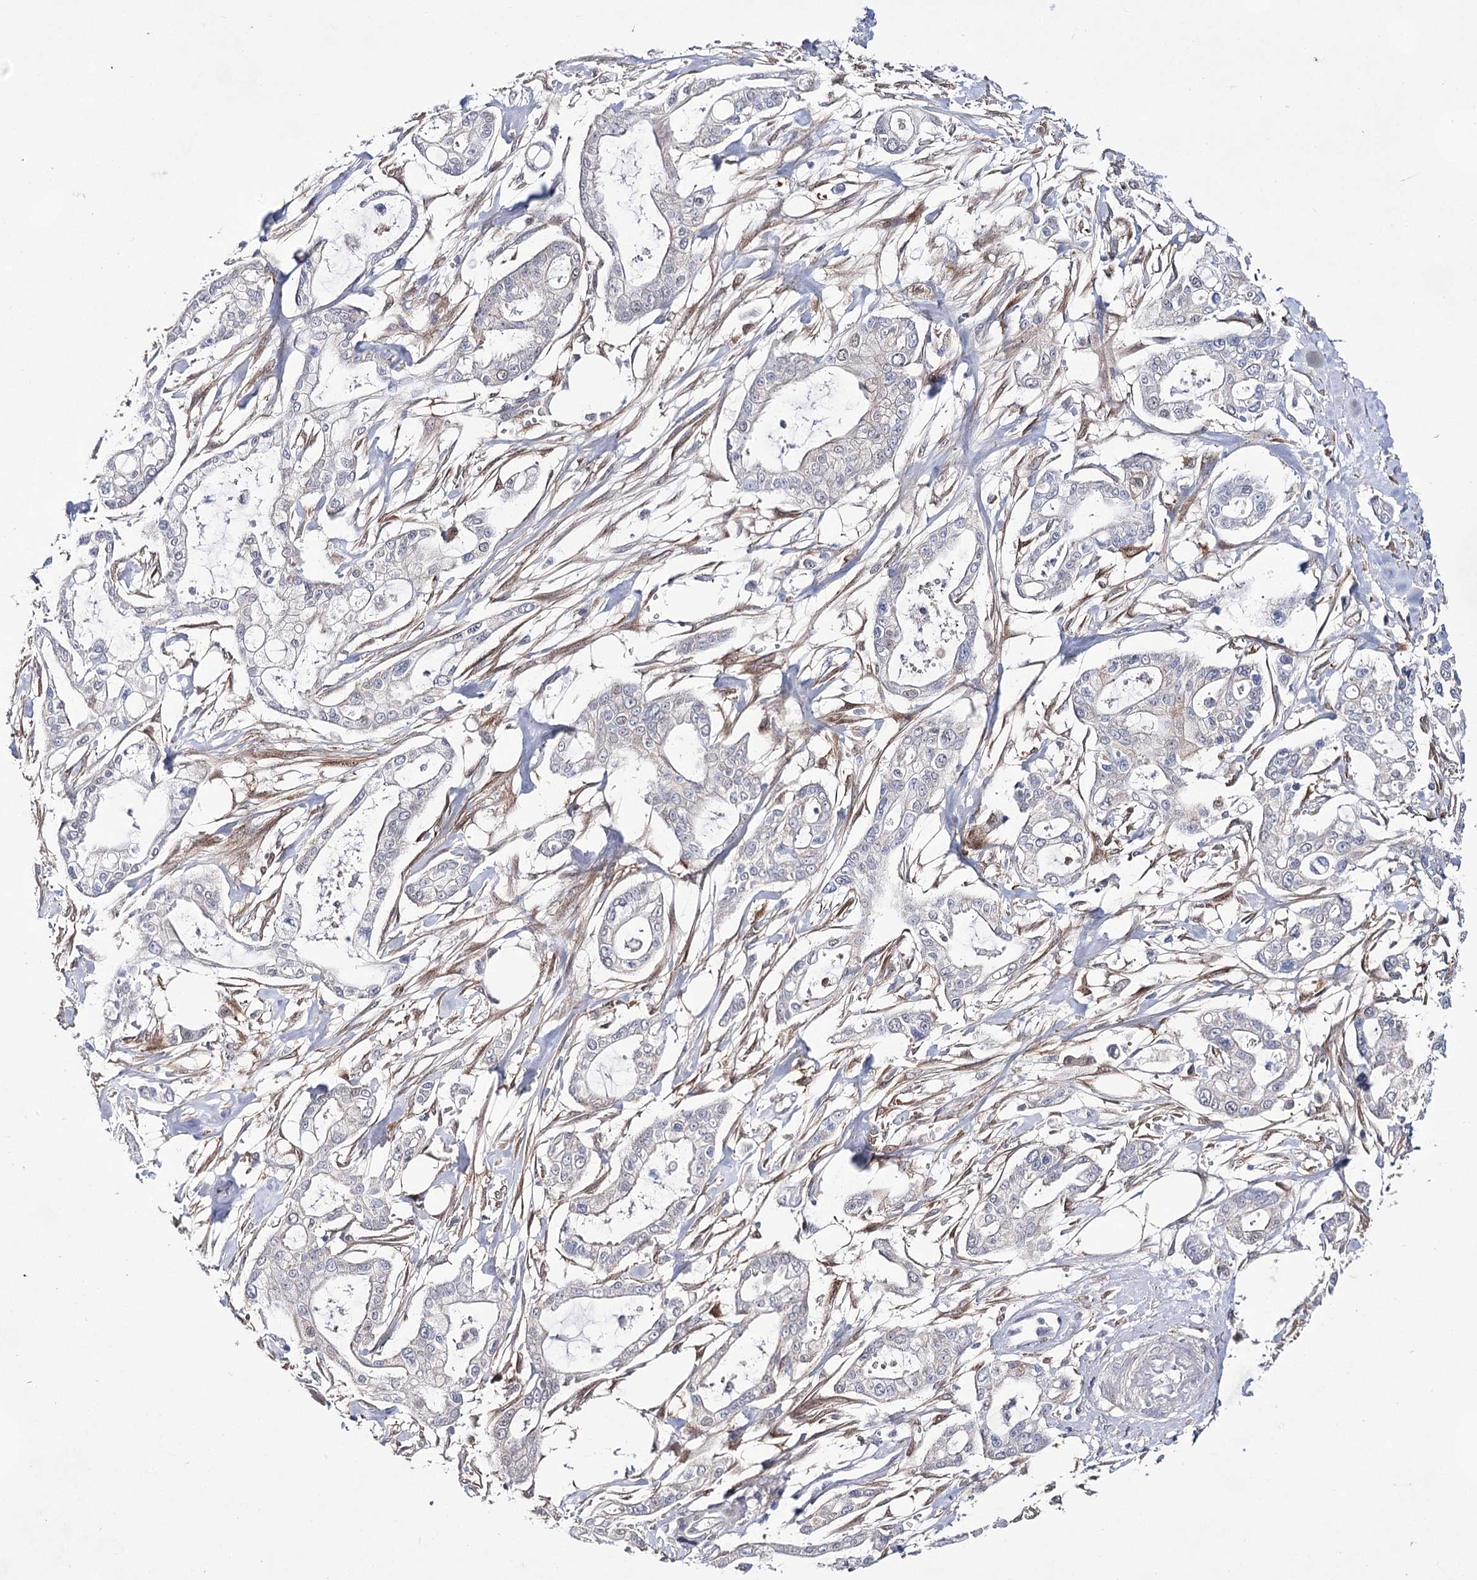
{"staining": {"intensity": "negative", "quantity": "none", "location": "none"}, "tissue": "pancreatic cancer", "cell_type": "Tumor cells", "image_type": "cancer", "snomed": [{"axis": "morphology", "description": "Adenocarcinoma, NOS"}, {"axis": "topography", "description": "Pancreas"}], "caption": "High power microscopy micrograph of an immunohistochemistry photomicrograph of adenocarcinoma (pancreatic), revealing no significant positivity in tumor cells.", "gene": "UGDH", "patient": {"sex": "male", "age": 68}}